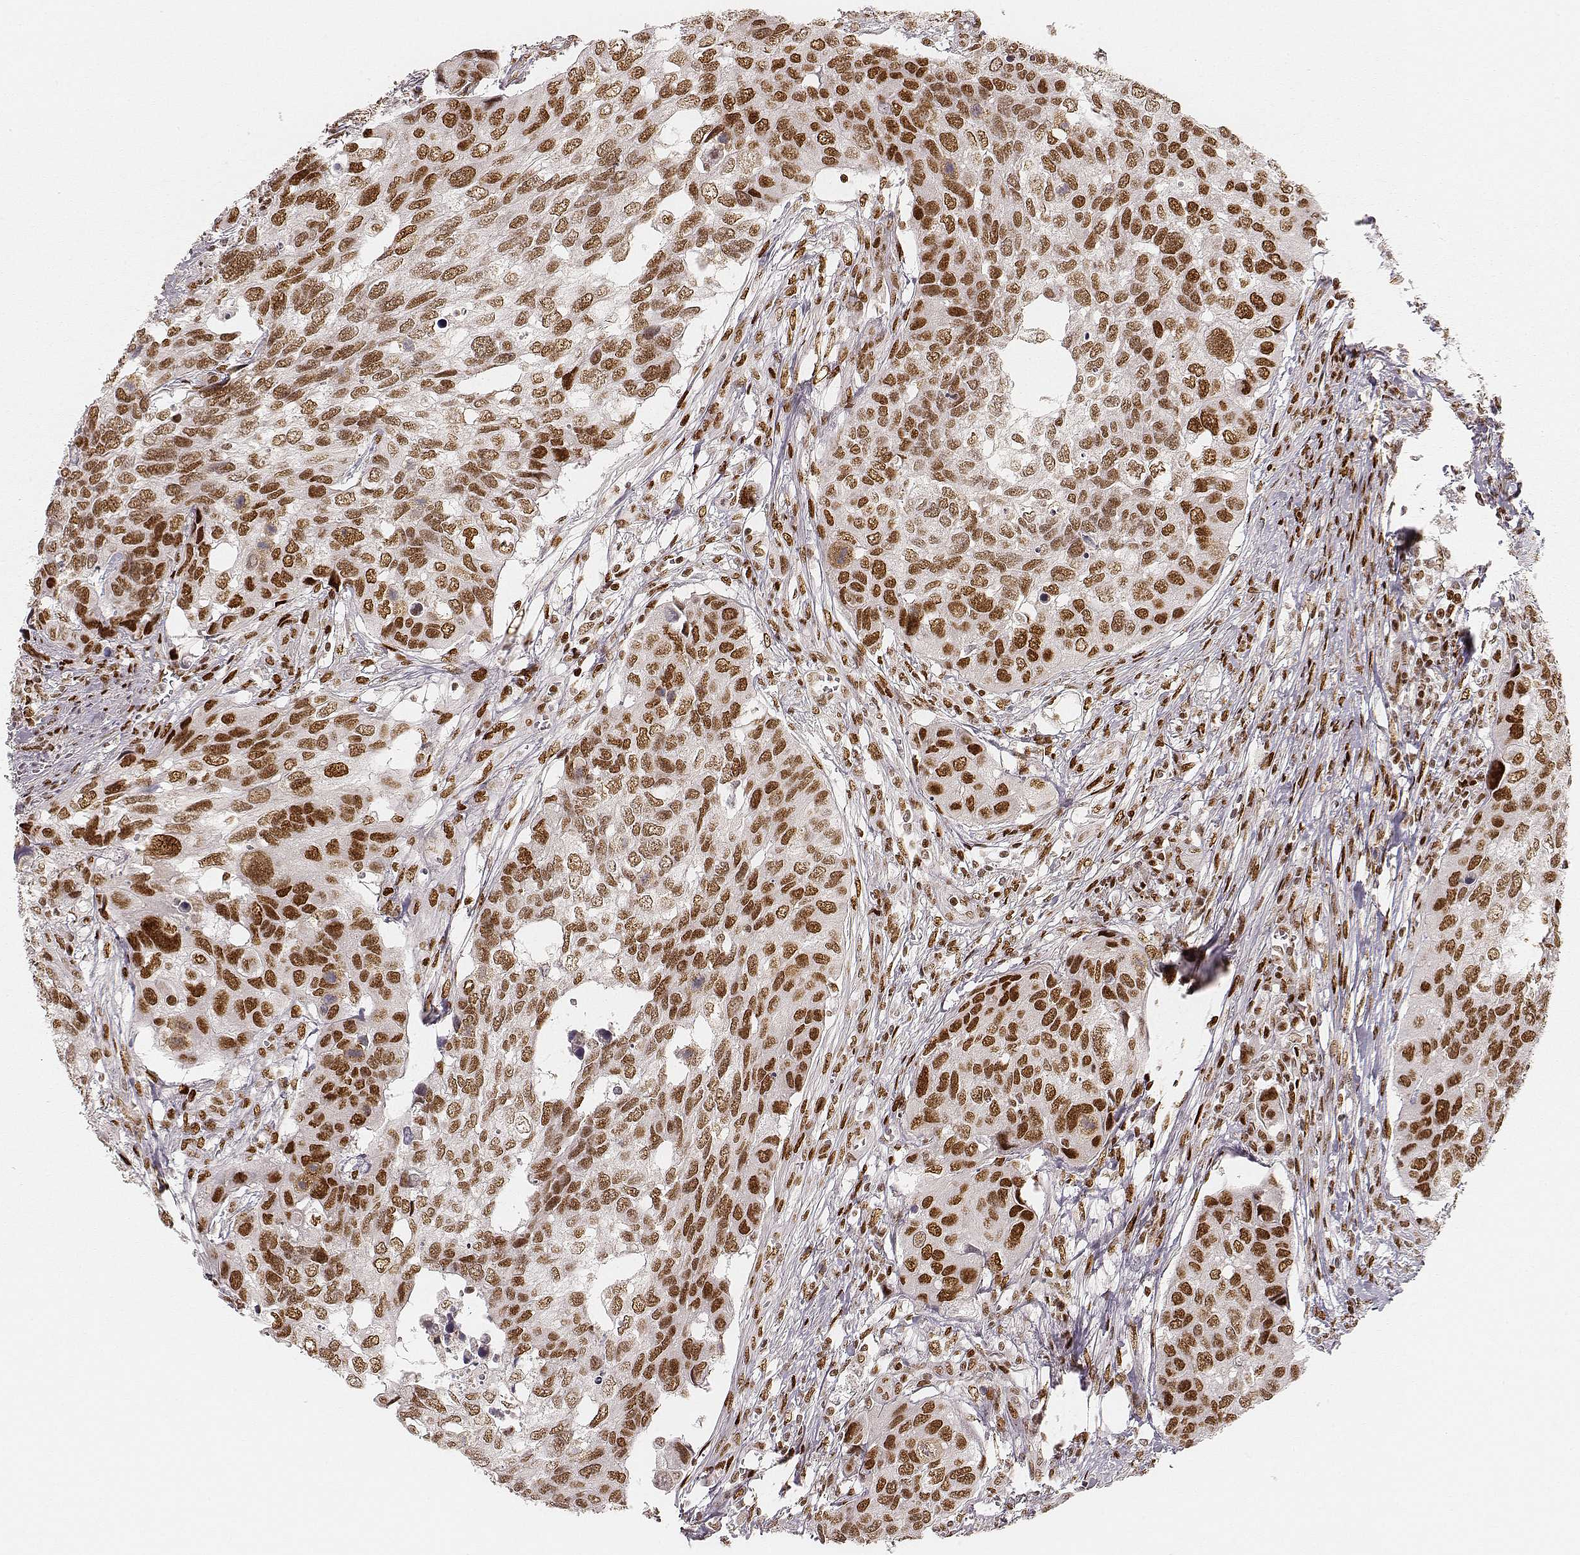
{"staining": {"intensity": "moderate", "quantity": ">75%", "location": "nuclear"}, "tissue": "urothelial cancer", "cell_type": "Tumor cells", "image_type": "cancer", "snomed": [{"axis": "morphology", "description": "Urothelial carcinoma, High grade"}, {"axis": "topography", "description": "Urinary bladder"}], "caption": "Immunohistochemical staining of human urothelial carcinoma (high-grade) exhibits medium levels of moderate nuclear protein staining in about >75% of tumor cells. (DAB (3,3'-diaminobenzidine) IHC, brown staining for protein, blue staining for nuclei).", "gene": "HNRNPC", "patient": {"sex": "male", "age": 60}}